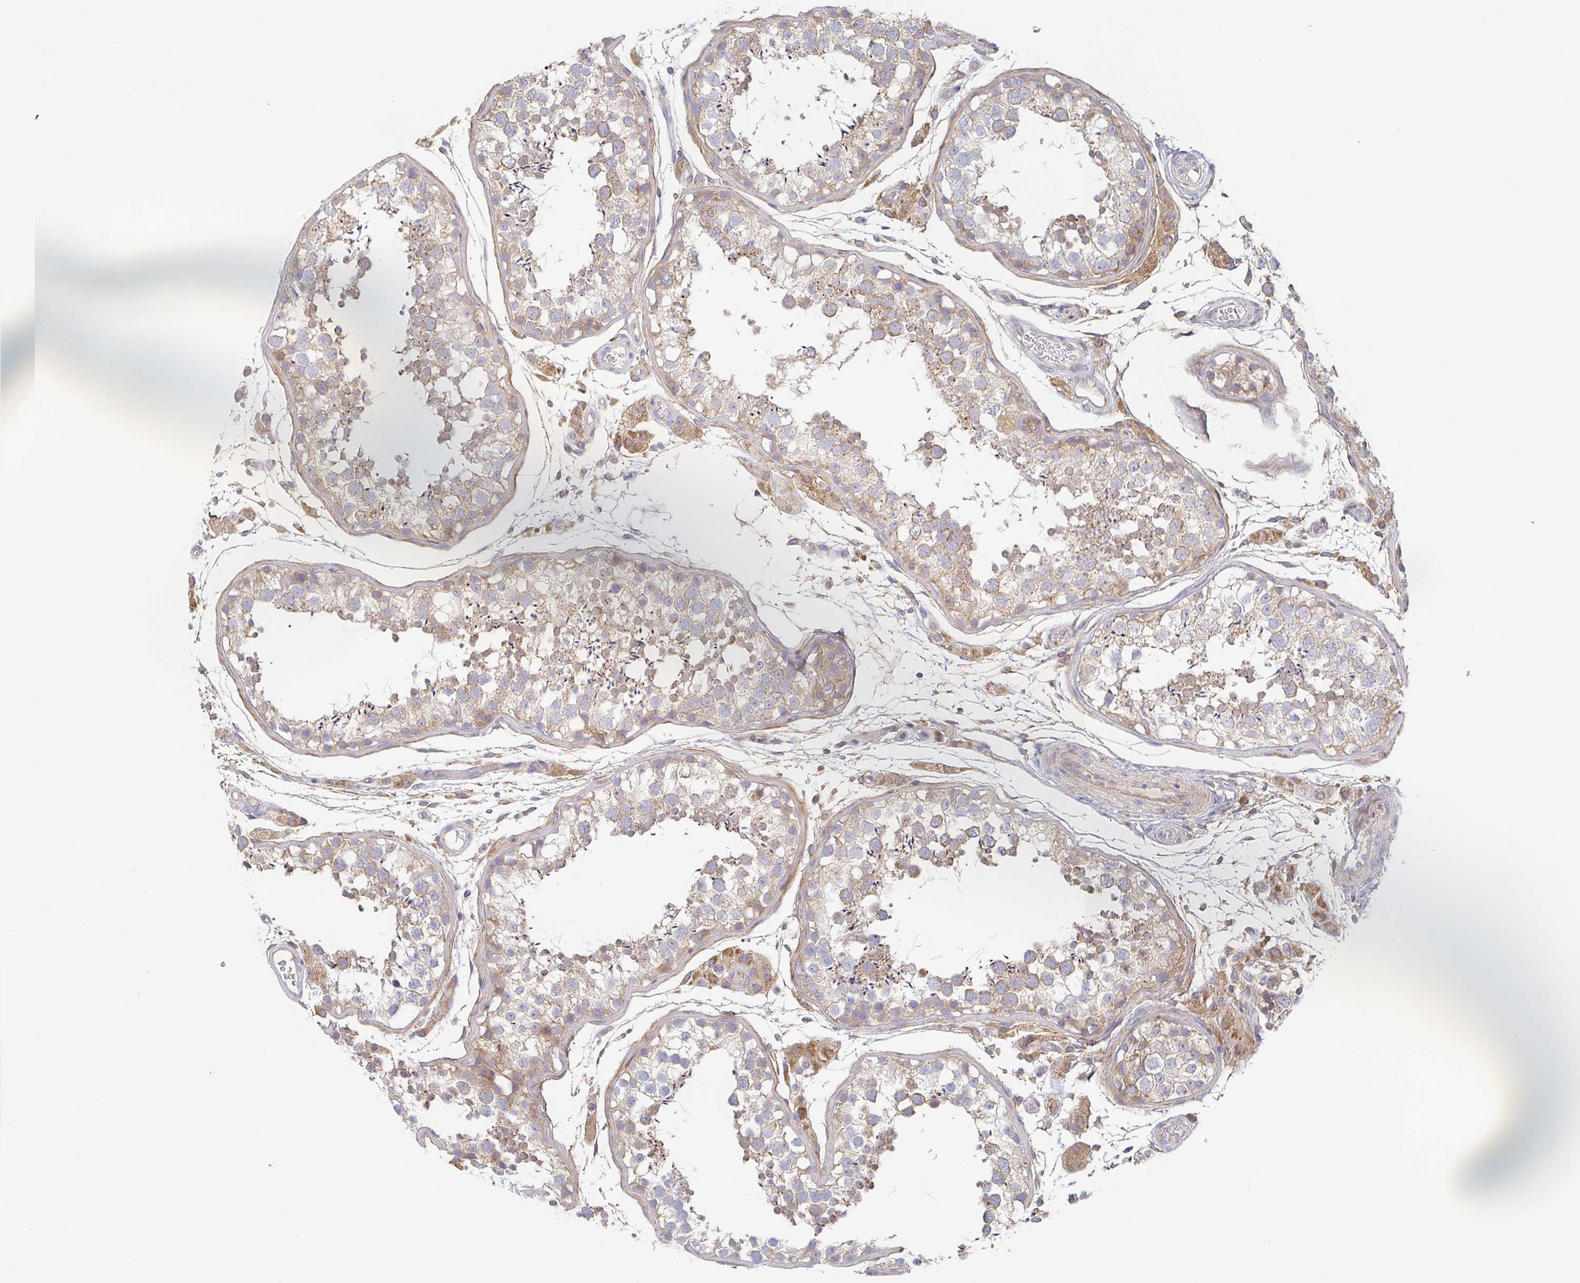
{"staining": {"intensity": "weak", "quantity": "25%-75%", "location": "cytoplasmic/membranous"}, "tissue": "testis", "cell_type": "Cells in seminiferous ducts", "image_type": "normal", "snomed": [{"axis": "morphology", "description": "Normal tissue, NOS"}, {"axis": "morphology", "description": "Seminoma, NOS"}, {"axis": "topography", "description": "Testis"}], "caption": "IHC micrograph of benign testis: human testis stained using immunohistochemistry reveals low levels of weak protein expression localized specifically in the cytoplasmic/membranous of cells in seminiferous ducts, appearing as a cytoplasmic/membranous brown color.", "gene": "TUFT1", "patient": {"sex": "male", "age": 29}}